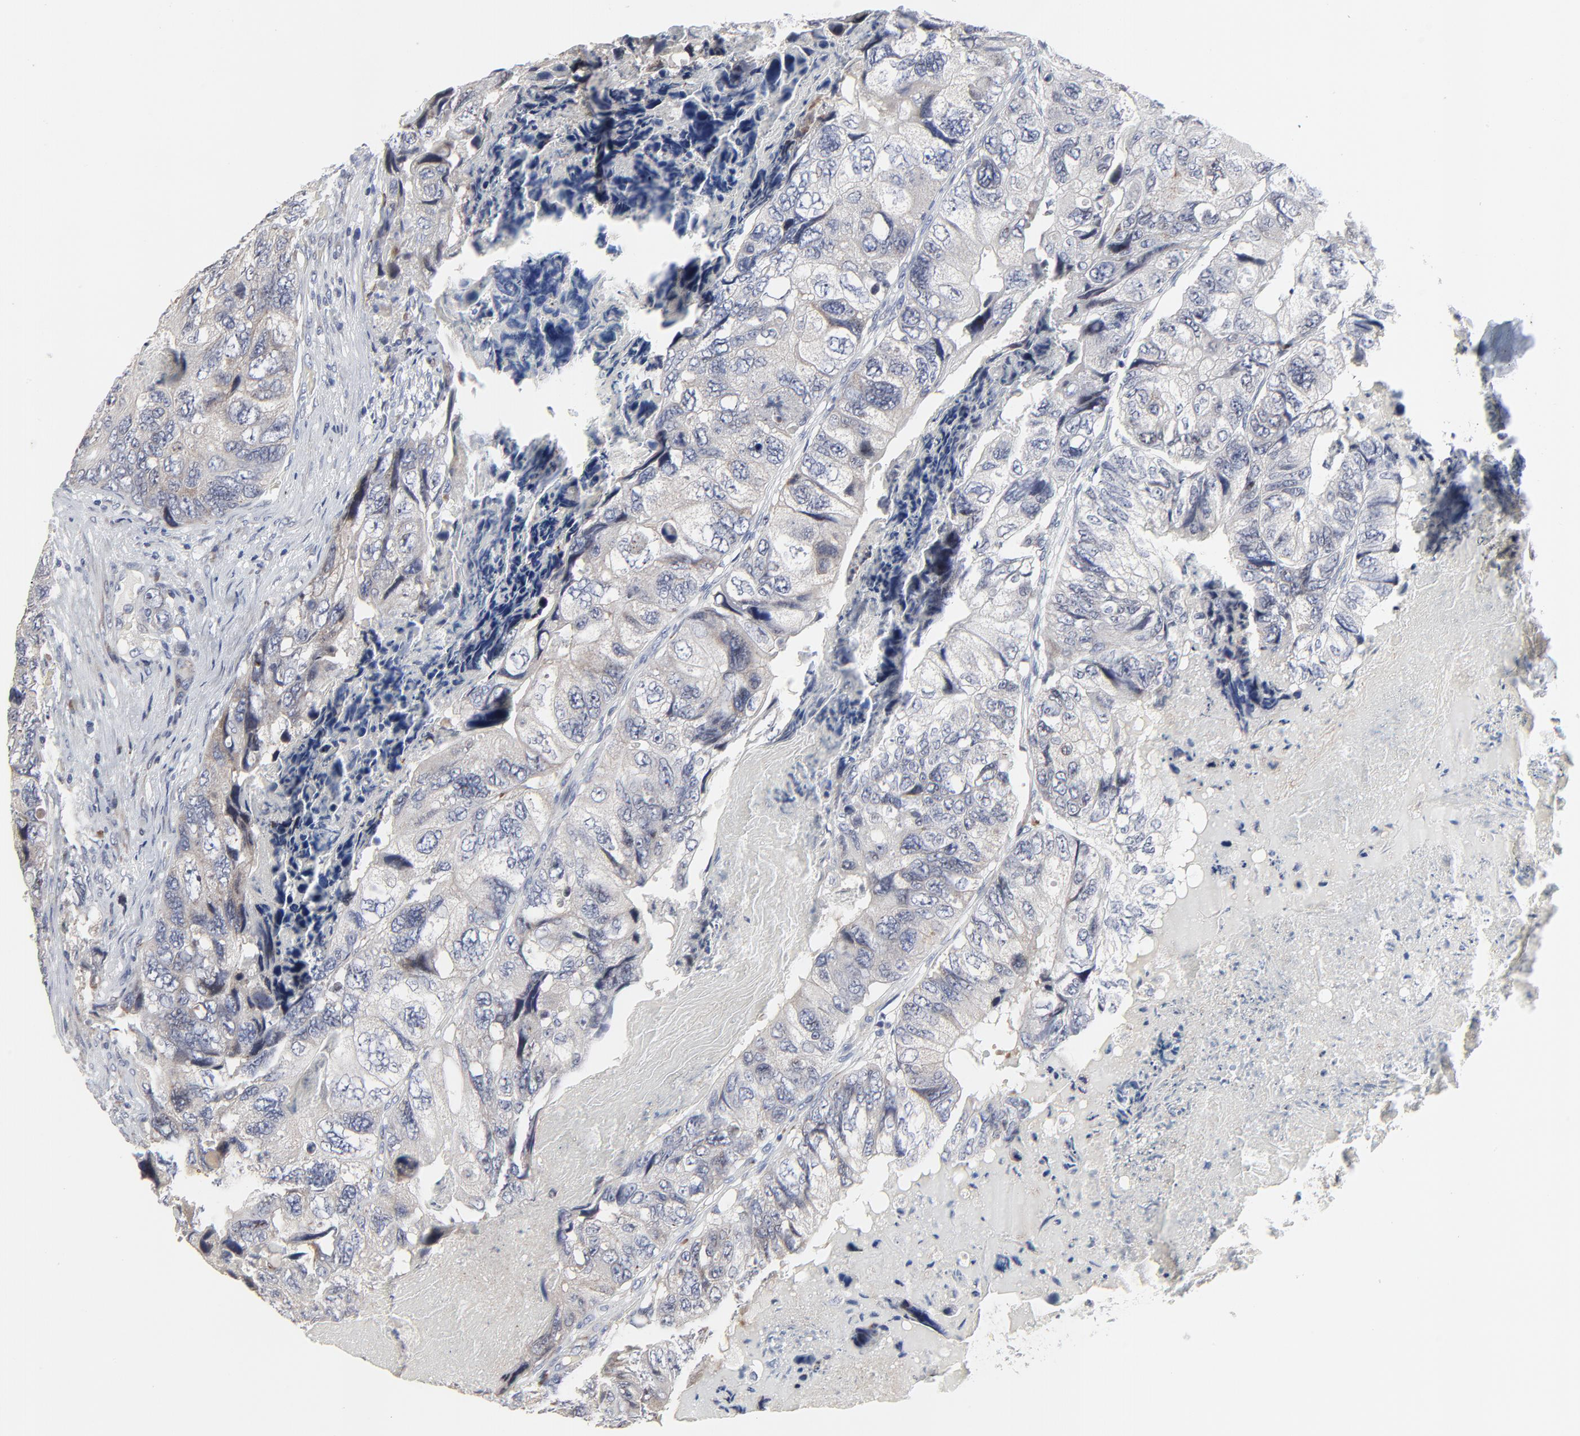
{"staining": {"intensity": "negative", "quantity": "none", "location": "none"}, "tissue": "colorectal cancer", "cell_type": "Tumor cells", "image_type": "cancer", "snomed": [{"axis": "morphology", "description": "Adenocarcinoma, NOS"}, {"axis": "topography", "description": "Rectum"}], "caption": "IHC image of human colorectal adenocarcinoma stained for a protein (brown), which shows no staining in tumor cells.", "gene": "NLGN3", "patient": {"sex": "female", "age": 82}}